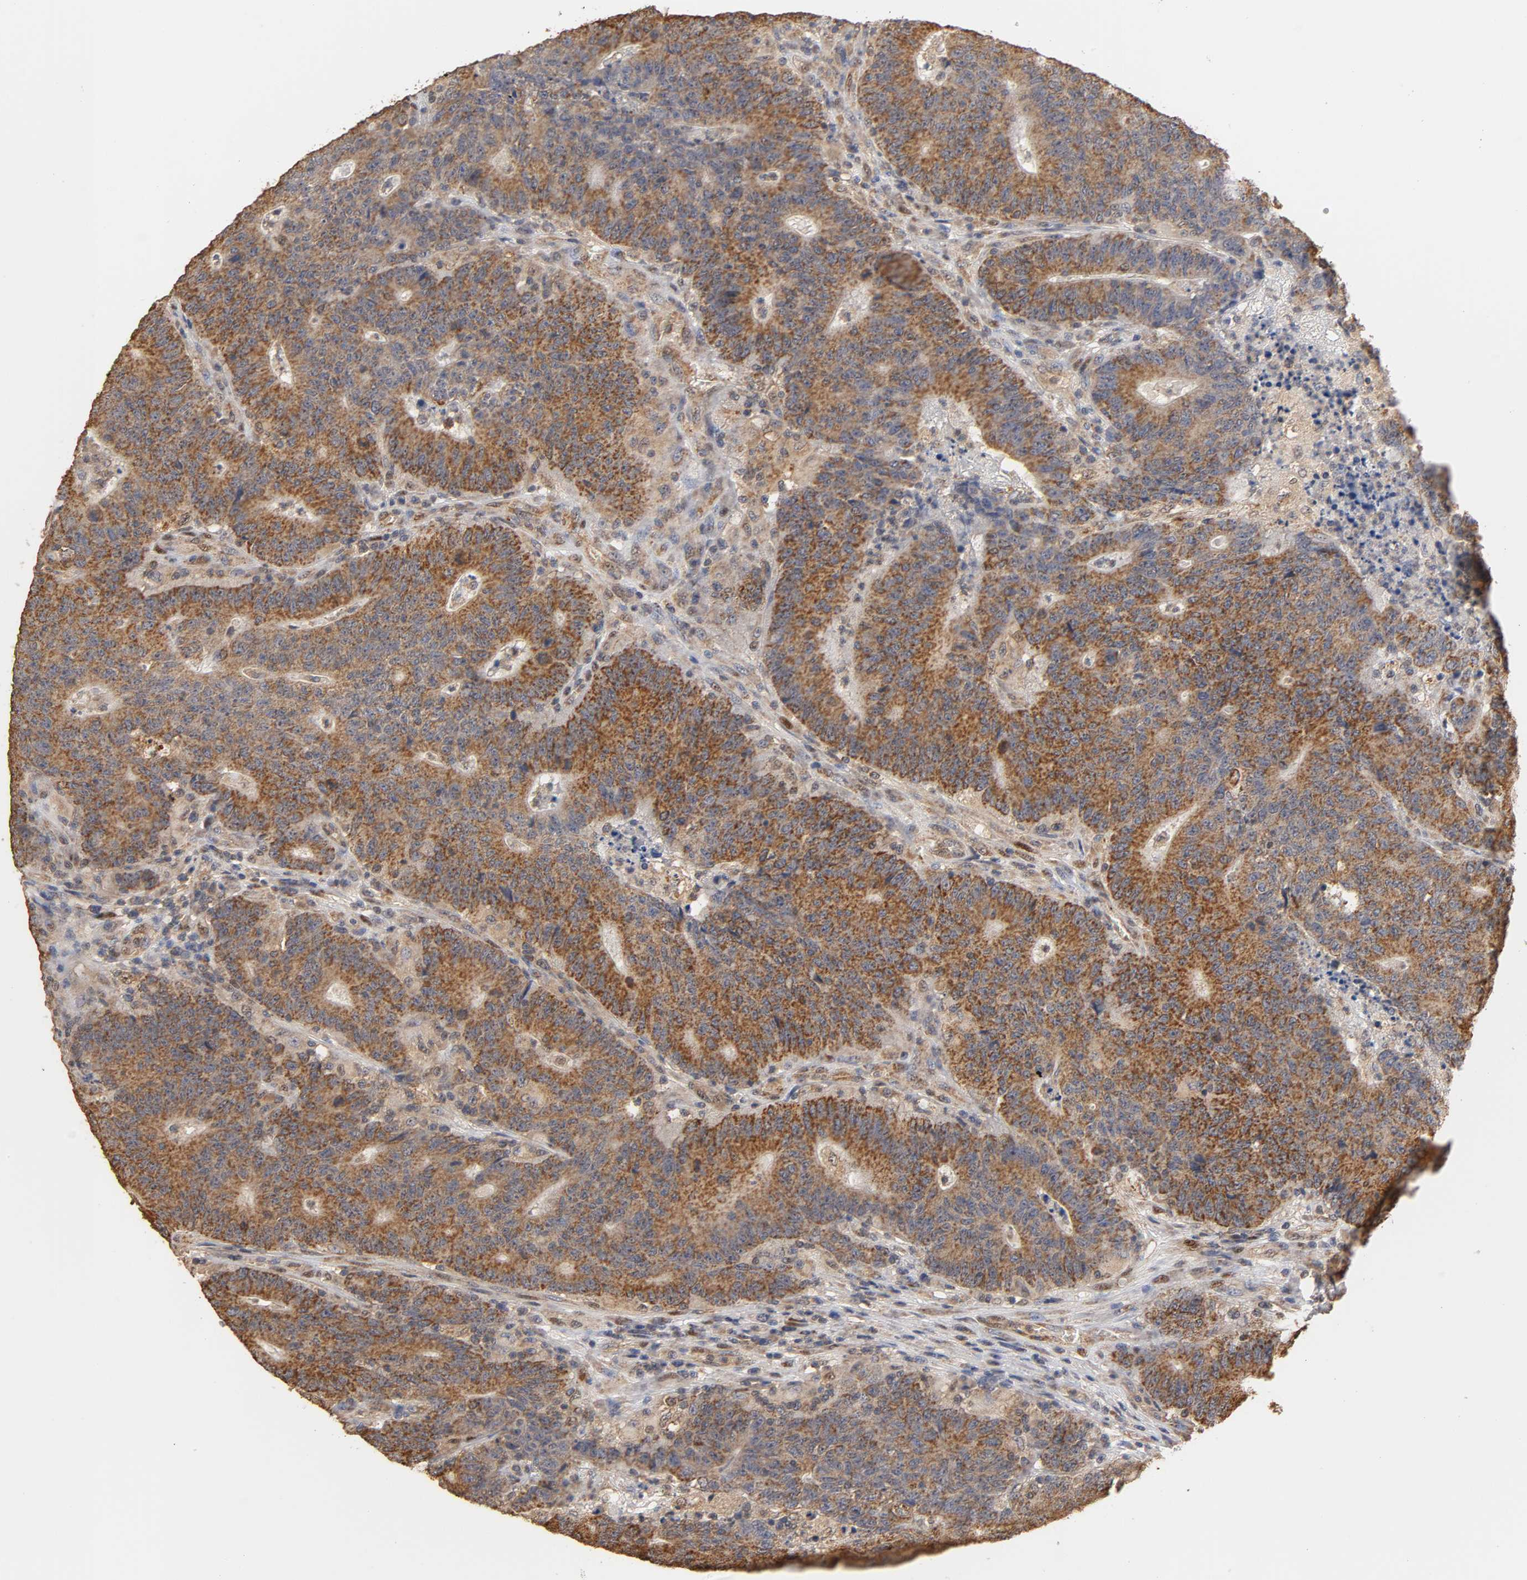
{"staining": {"intensity": "strong", "quantity": ">75%", "location": "cytoplasmic/membranous"}, "tissue": "colorectal cancer", "cell_type": "Tumor cells", "image_type": "cancer", "snomed": [{"axis": "morphology", "description": "Normal tissue, NOS"}, {"axis": "morphology", "description": "Adenocarcinoma, NOS"}, {"axis": "topography", "description": "Colon"}], "caption": "Colorectal adenocarcinoma stained with a protein marker reveals strong staining in tumor cells.", "gene": "PKN1", "patient": {"sex": "female", "age": 75}}